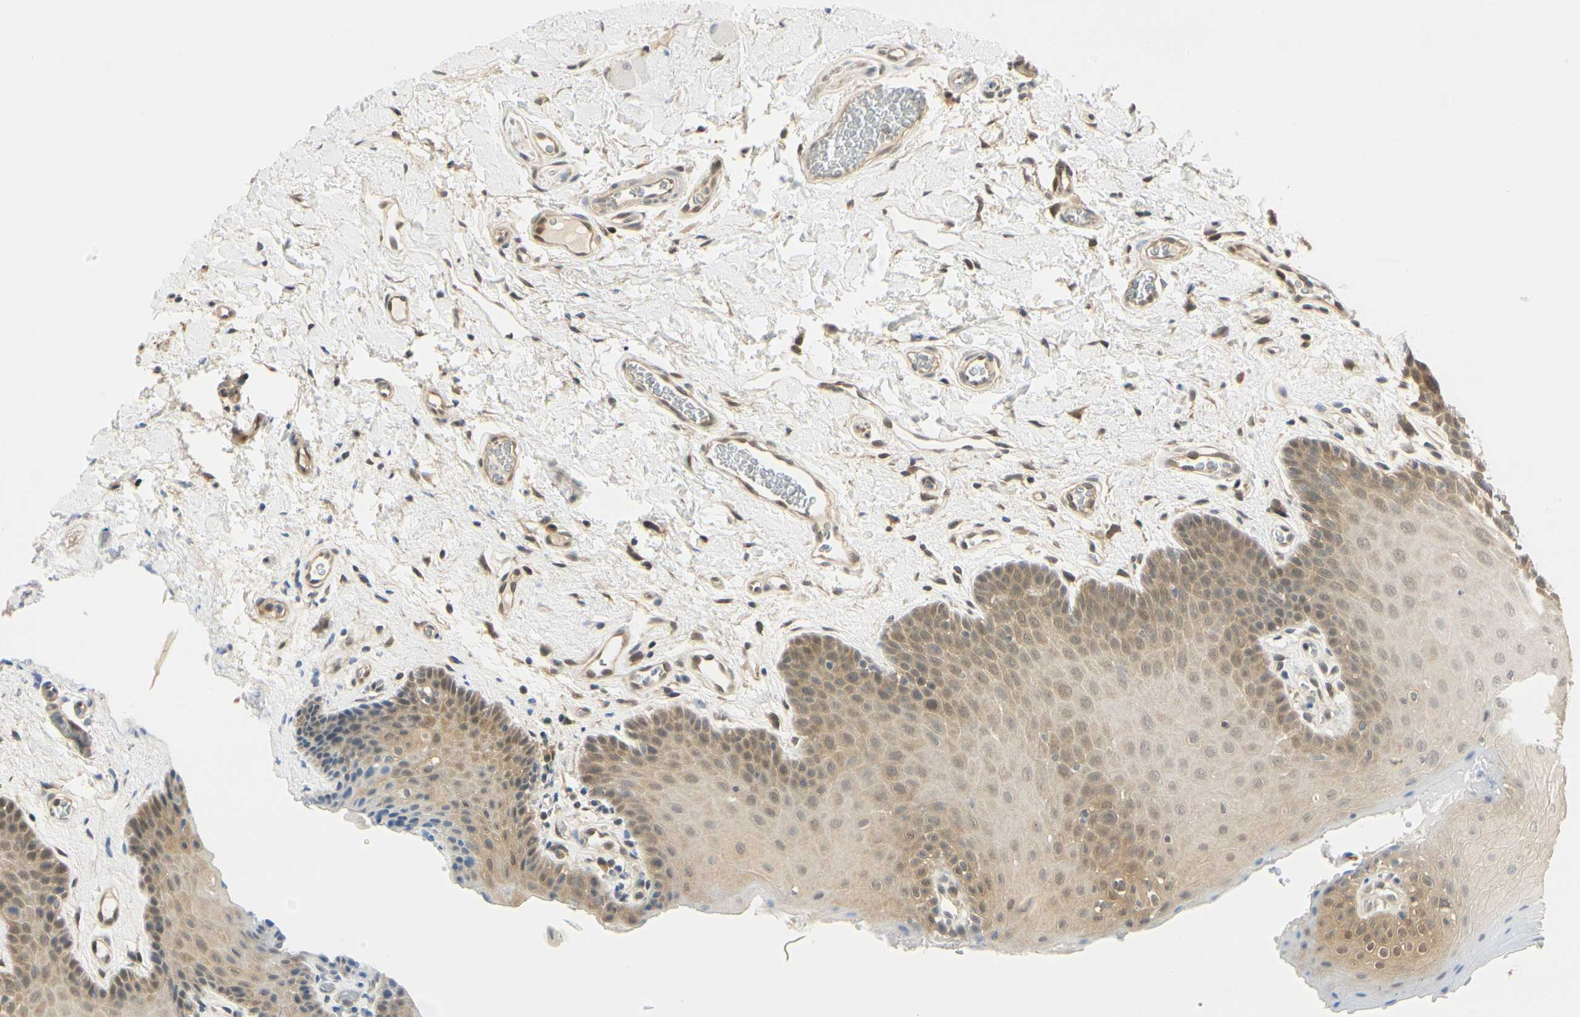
{"staining": {"intensity": "moderate", "quantity": "<25%", "location": "cytoplasmic/membranous,nuclear"}, "tissue": "oral mucosa", "cell_type": "Squamous epithelial cells", "image_type": "normal", "snomed": [{"axis": "morphology", "description": "Normal tissue, NOS"}, {"axis": "topography", "description": "Oral tissue"}], "caption": "Immunohistochemistry histopathology image of unremarkable oral mucosa stained for a protein (brown), which demonstrates low levels of moderate cytoplasmic/membranous,nuclear staining in about <25% of squamous epithelial cells.", "gene": "UBE2Z", "patient": {"sex": "male", "age": 54}}